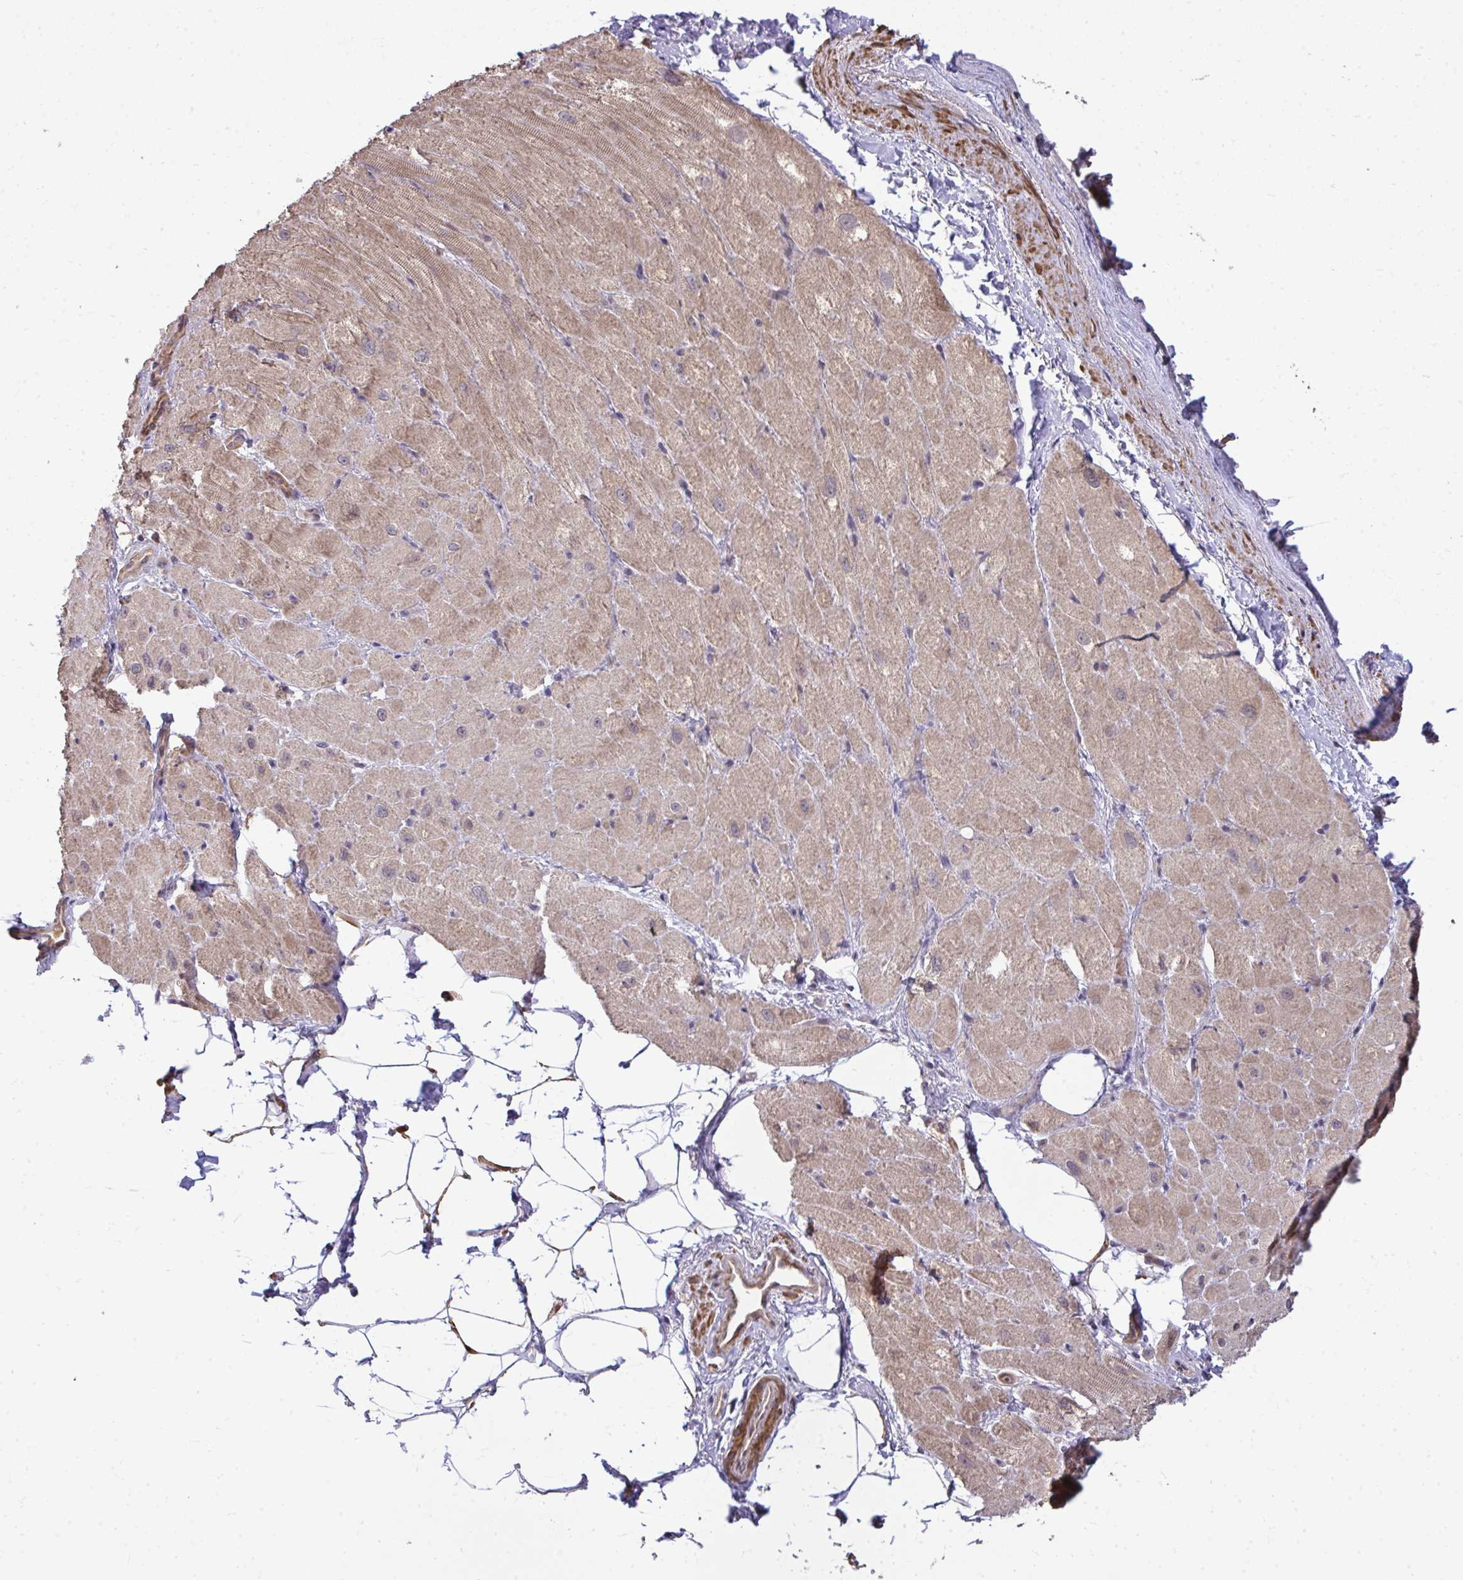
{"staining": {"intensity": "moderate", "quantity": ">75%", "location": "cytoplasmic/membranous"}, "tissue": "heart muscle", "cell_type": "Cardiomyocytes", "image_type": "normal", "snomed": [{"axis": "morphology", "description": "Normal tissue, NOS"}, {"axis": "topography", "description": "Heart"}], "caption": "Immunohistochemistry (DAB) staining of unremarkable human heart muscle displays moderate cytoplasmic/membranous protein positivity in approximately >75% of cardiomyocytes. (DAB IHC with brightfield microscopy, high magnification).", "gene": "ZSCAN9", "patient": {"sex": "male", "age": 62}}